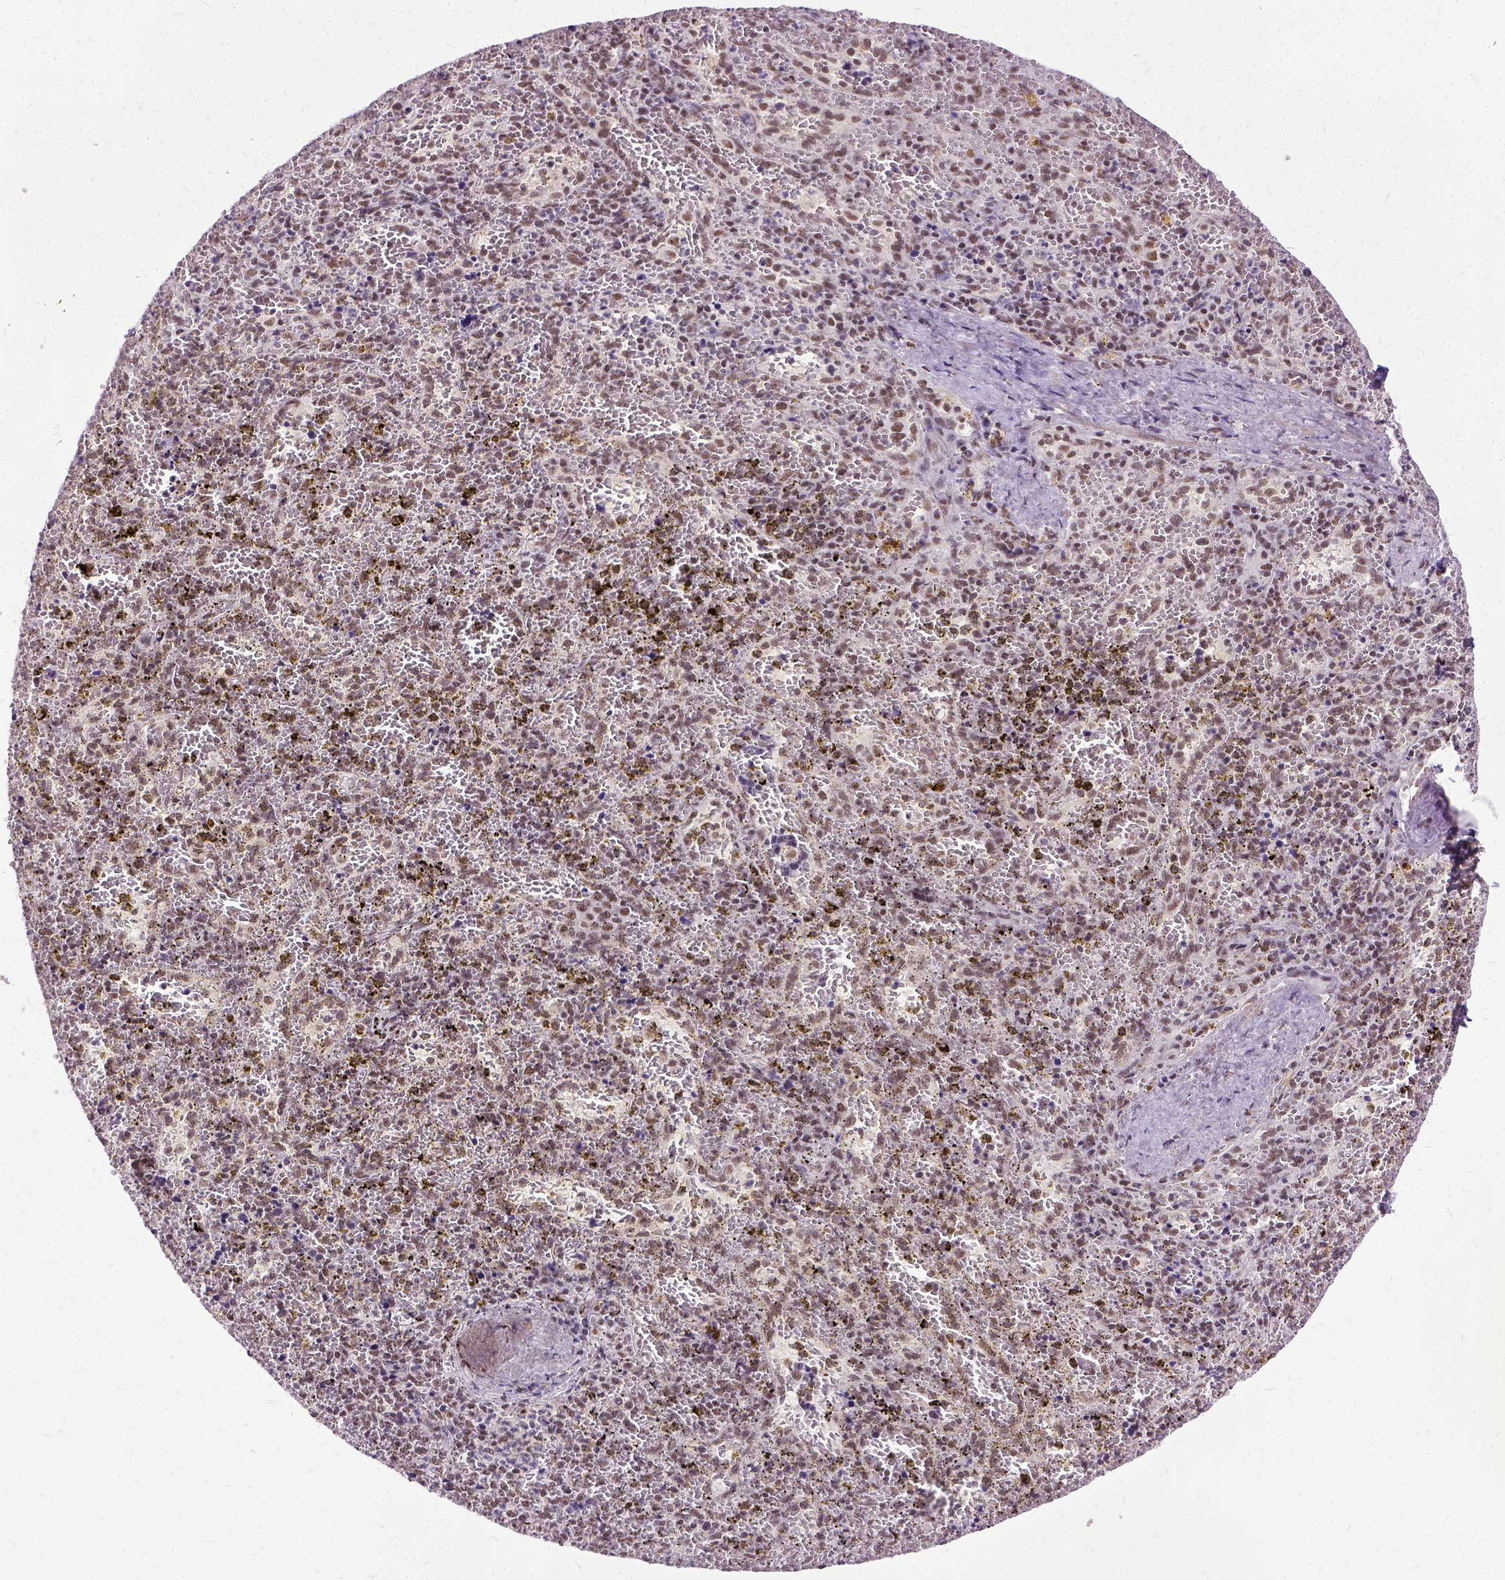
{"staining": {"intensity": "moderate", "quantity": ">75%", "location": "nuclear"}, "tissue": "spleen", "cell_type": "Cells in red pulp", "image_type": "normal", "snomed": [{"axis": "morphology", "description": "Normal tissue, NOS"}, {"axis": "topography", "description": "Spleen"}], "caption": "Immunohistochemical staining of benign spleen demonstrates moderate nuclear protein positivity in approximately >75% of cells in red pulp.", "gene": "SETD1A", "patient": {"sex": "female", "age": 50}}